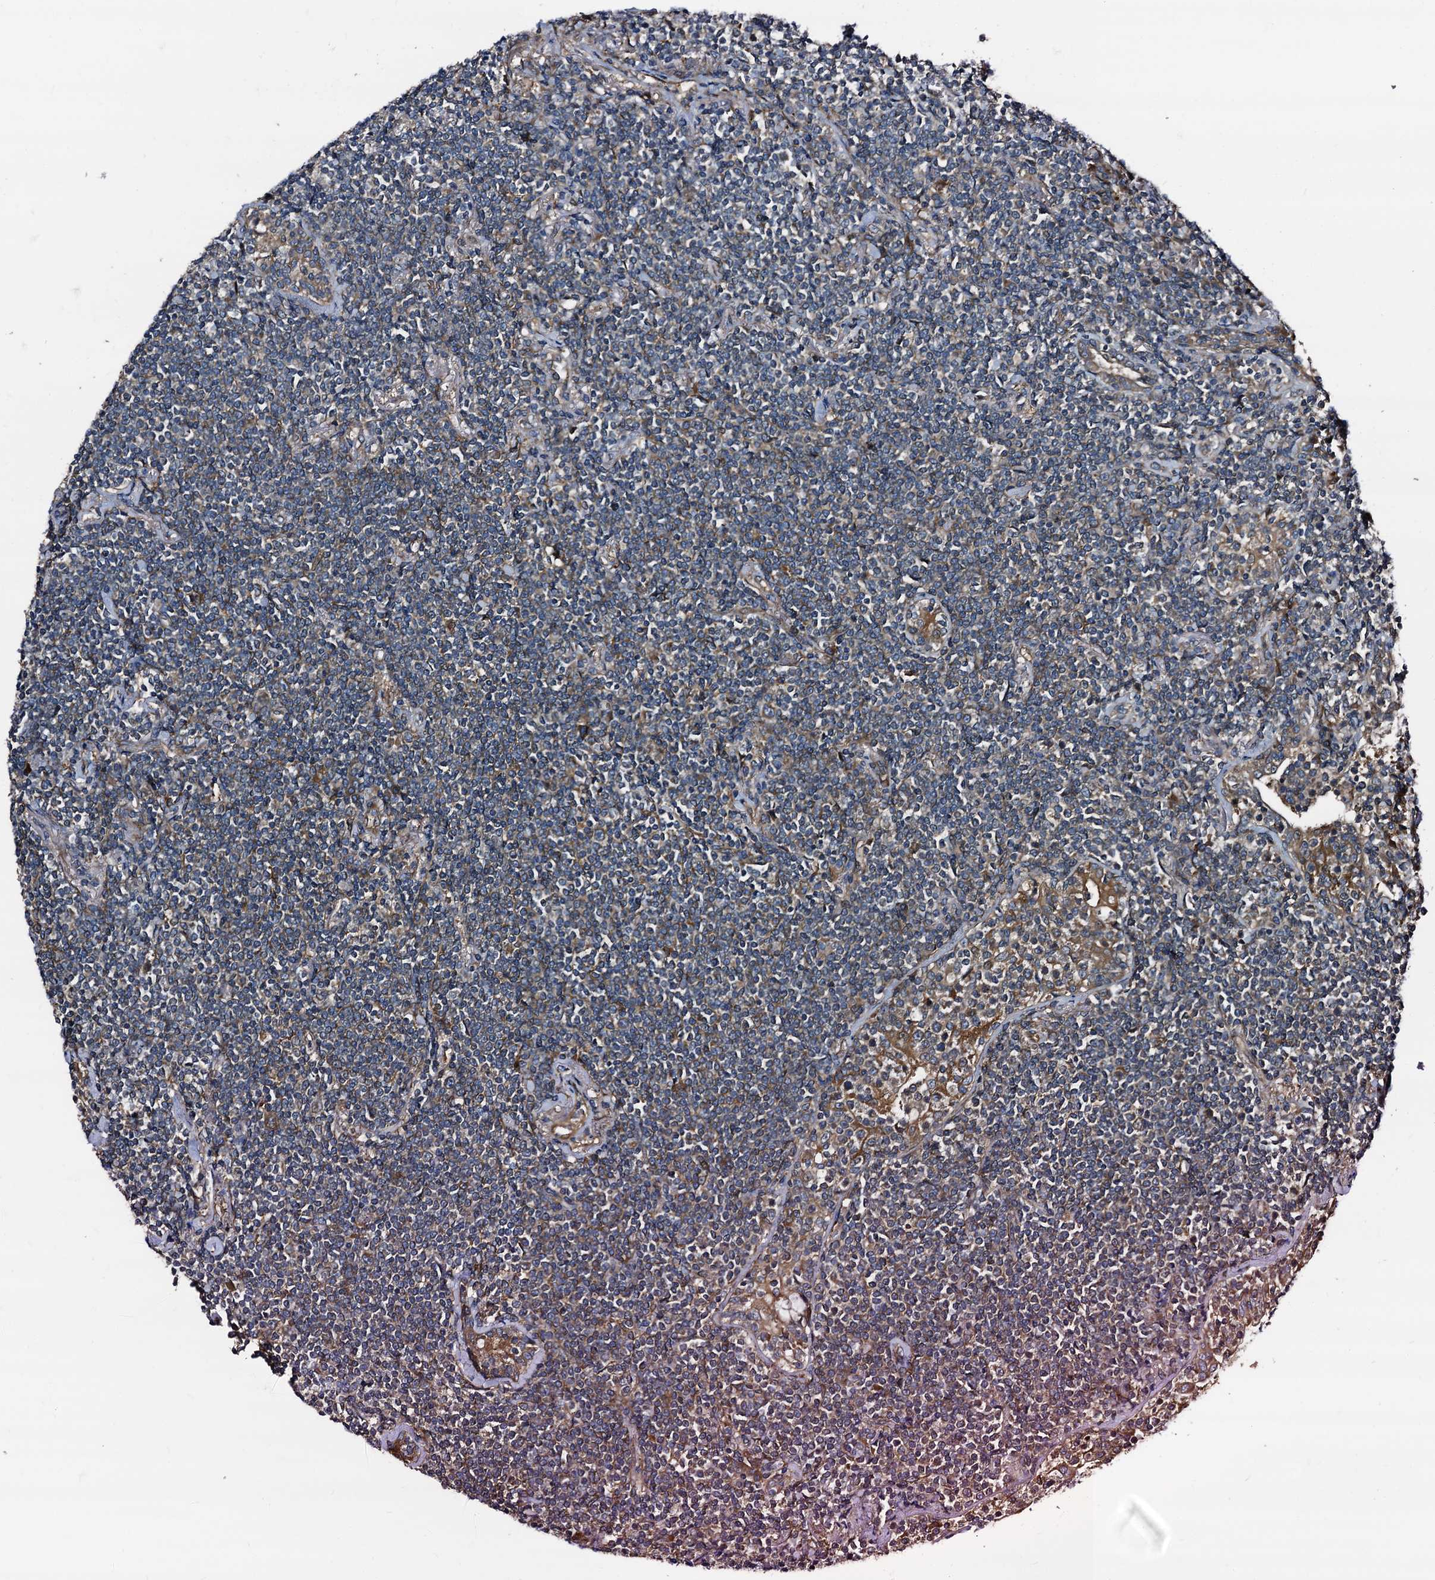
{"staining": {"intensity": "moderate", "quantity": "25%-75%", "location": "cytoplasmic/membranous"}, "tissue": "lymphoma", "cell_type": "Tumor cells", "image_type": "cancer", "snomed": [{"axis": "morphology", "description": "Malignant lymphoma, non-Hodgkin's type, Low grade"}, {"axis": "topography", "description": "Lung"}], "caption": "Immunohistochemical staining of lymphoma shows medium levels of moderate cytoplasmic/membranous expression in about 25%-75% of tumor cells.", "gene": "PEX5", "patient": {"sex": "female", "age": 71}}